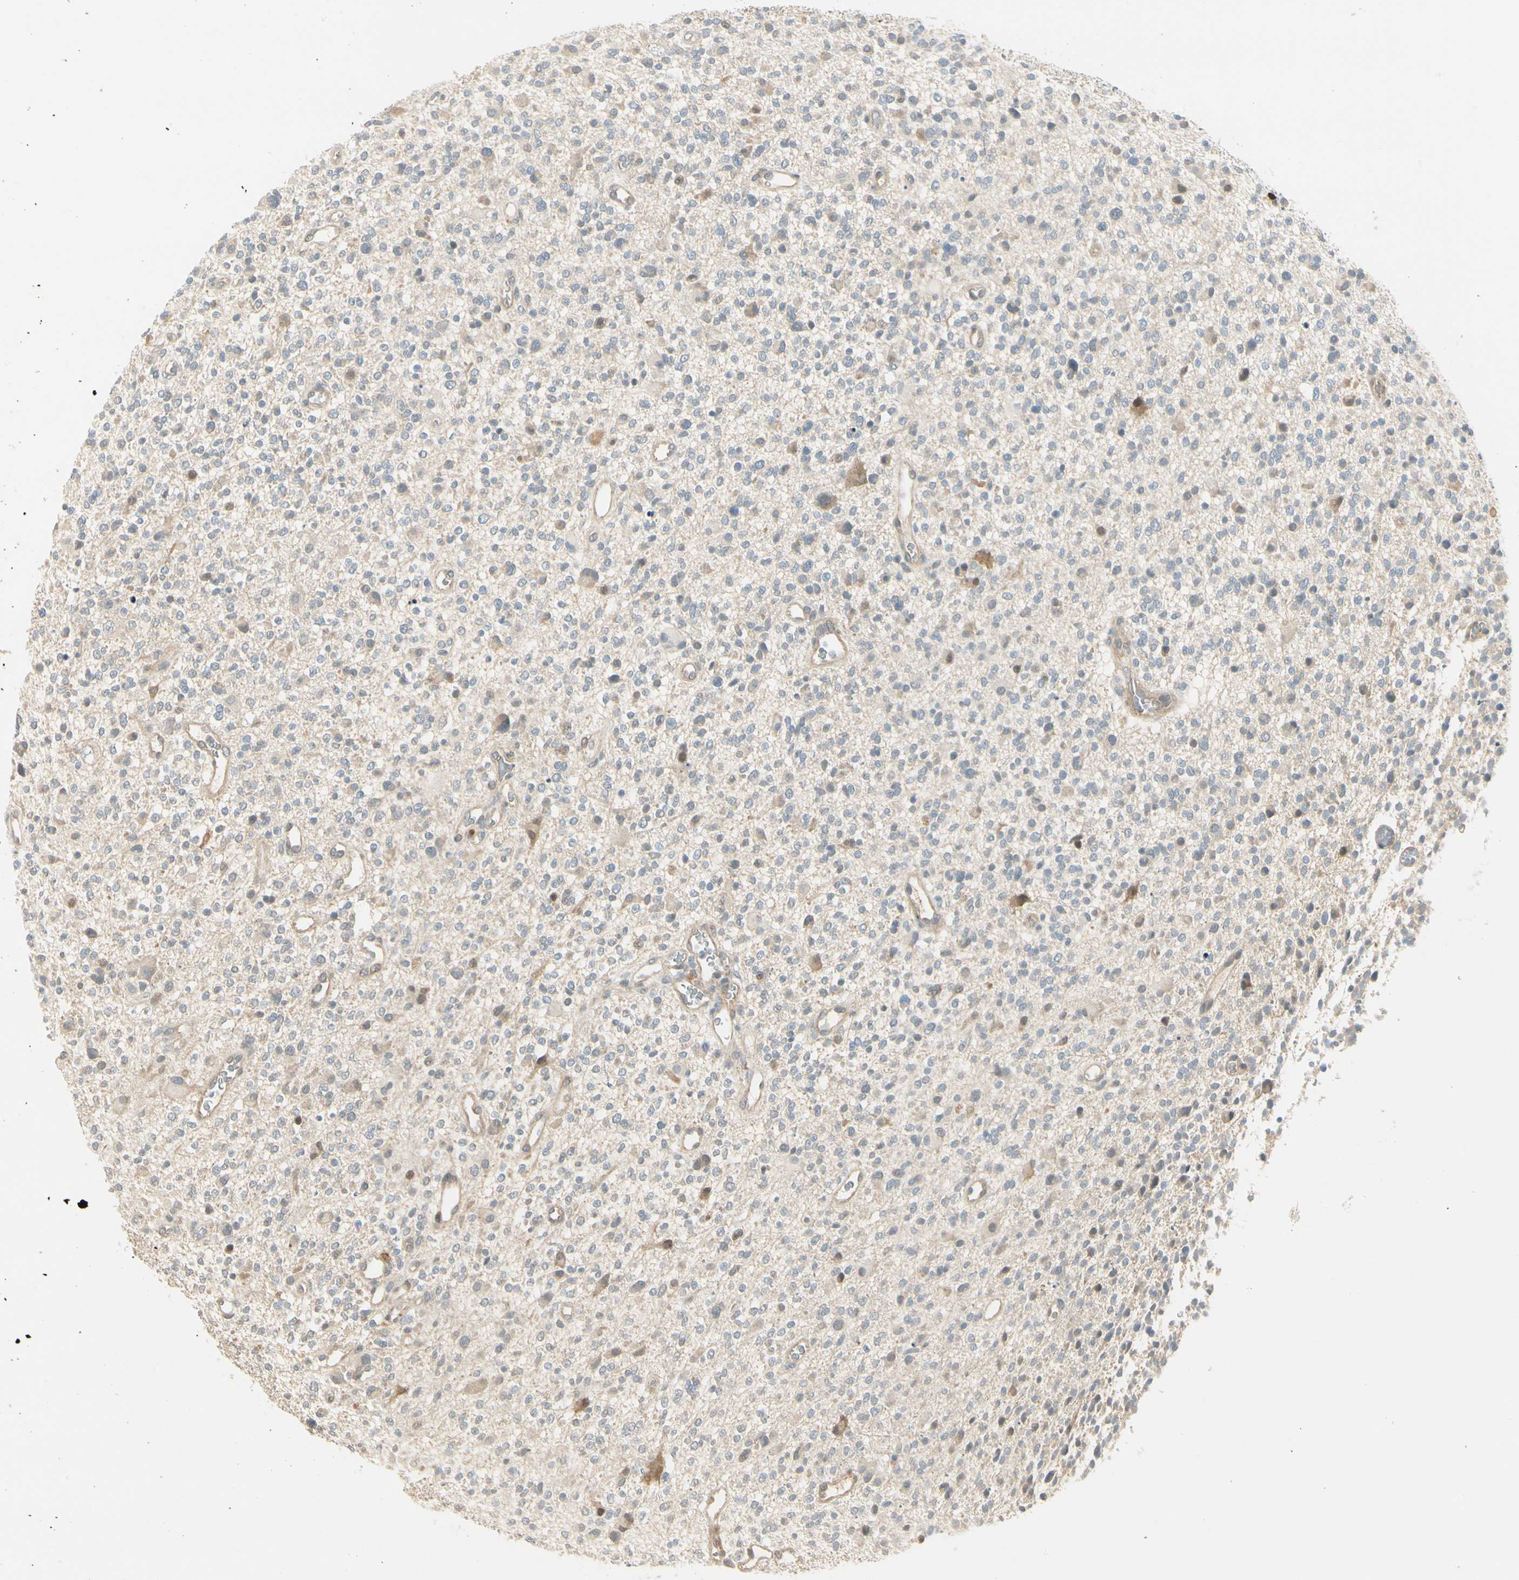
{"staining": {"intensity": "negative", "quantity": "none", "location": "none"}, "tissue": "glioma", "cell_type": "Tumor cells", "image_type": "cancer", "snomed": [{"axis": "morphology", "description": "Glioma, malignant, High grade"}, {"axis": "topography", "description": "Brain"}], "caption": "An image of human malignant high-grade glioma is negative for staining in tumor cells.", "gene": "EPHB3", "patient": {"sex": "male", "age": 48}}